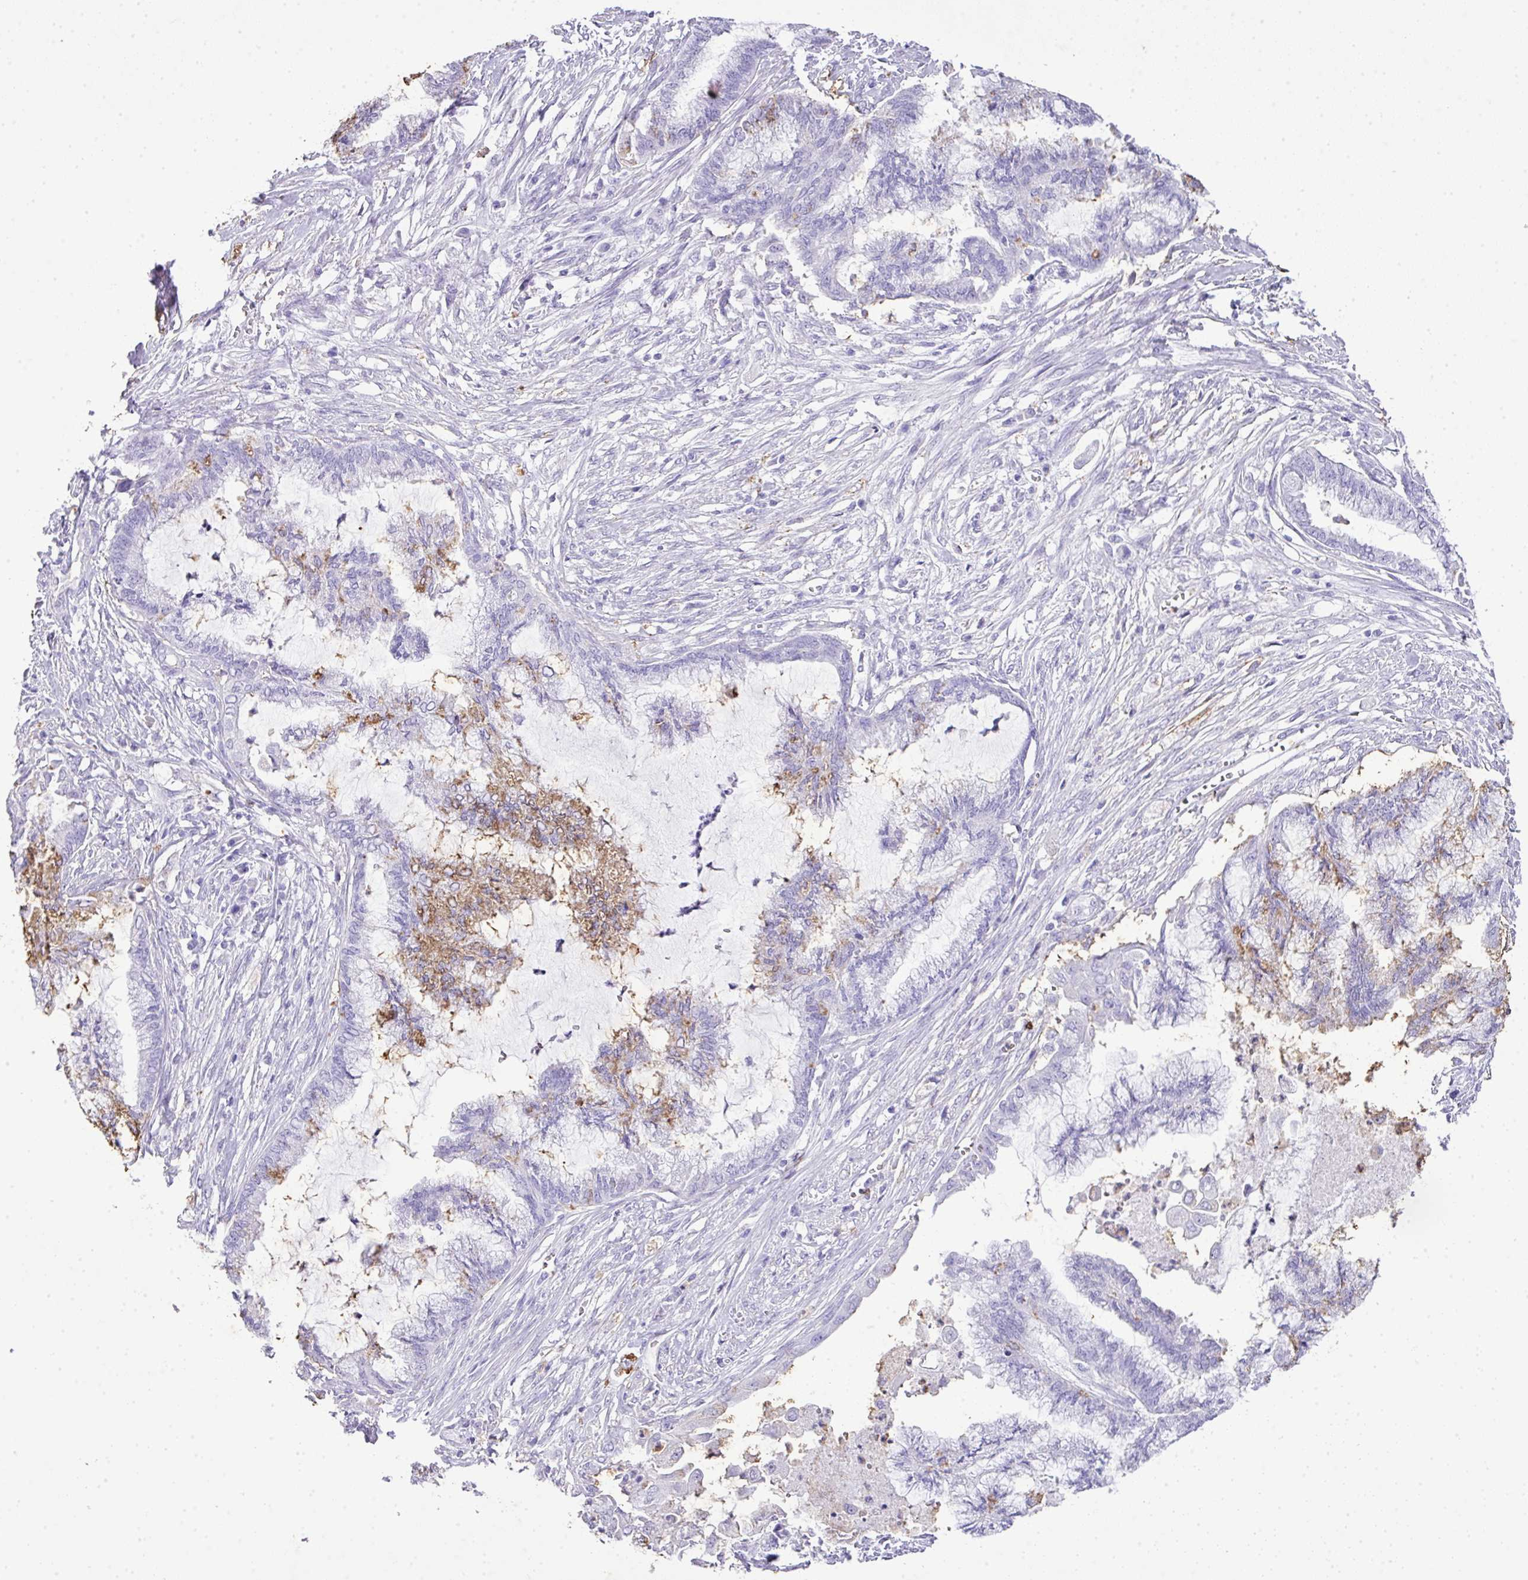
{"staining": {"intensity": "negative", "quantity": "none", "location": "none"}, "tissue": "endometrial cancer", "cell_type": "Tumor cells", "image_type": "cancer", "snomed": [{"axis": "morphology", "description": "Adenocarcinoma, NOS"}, {"axis": "topography", "description": "Endometrium"}], "caption": "A photomicrograph of endometrial adenocarcinoma stained for a protein demonstrates no brown staining in tumor cells. (Brightfield microscopy of DAB immunohistochemistry (IHC) at high magnification).", "gene": "KCNJ11", "patient": {"sex": "female", "age": 86}}